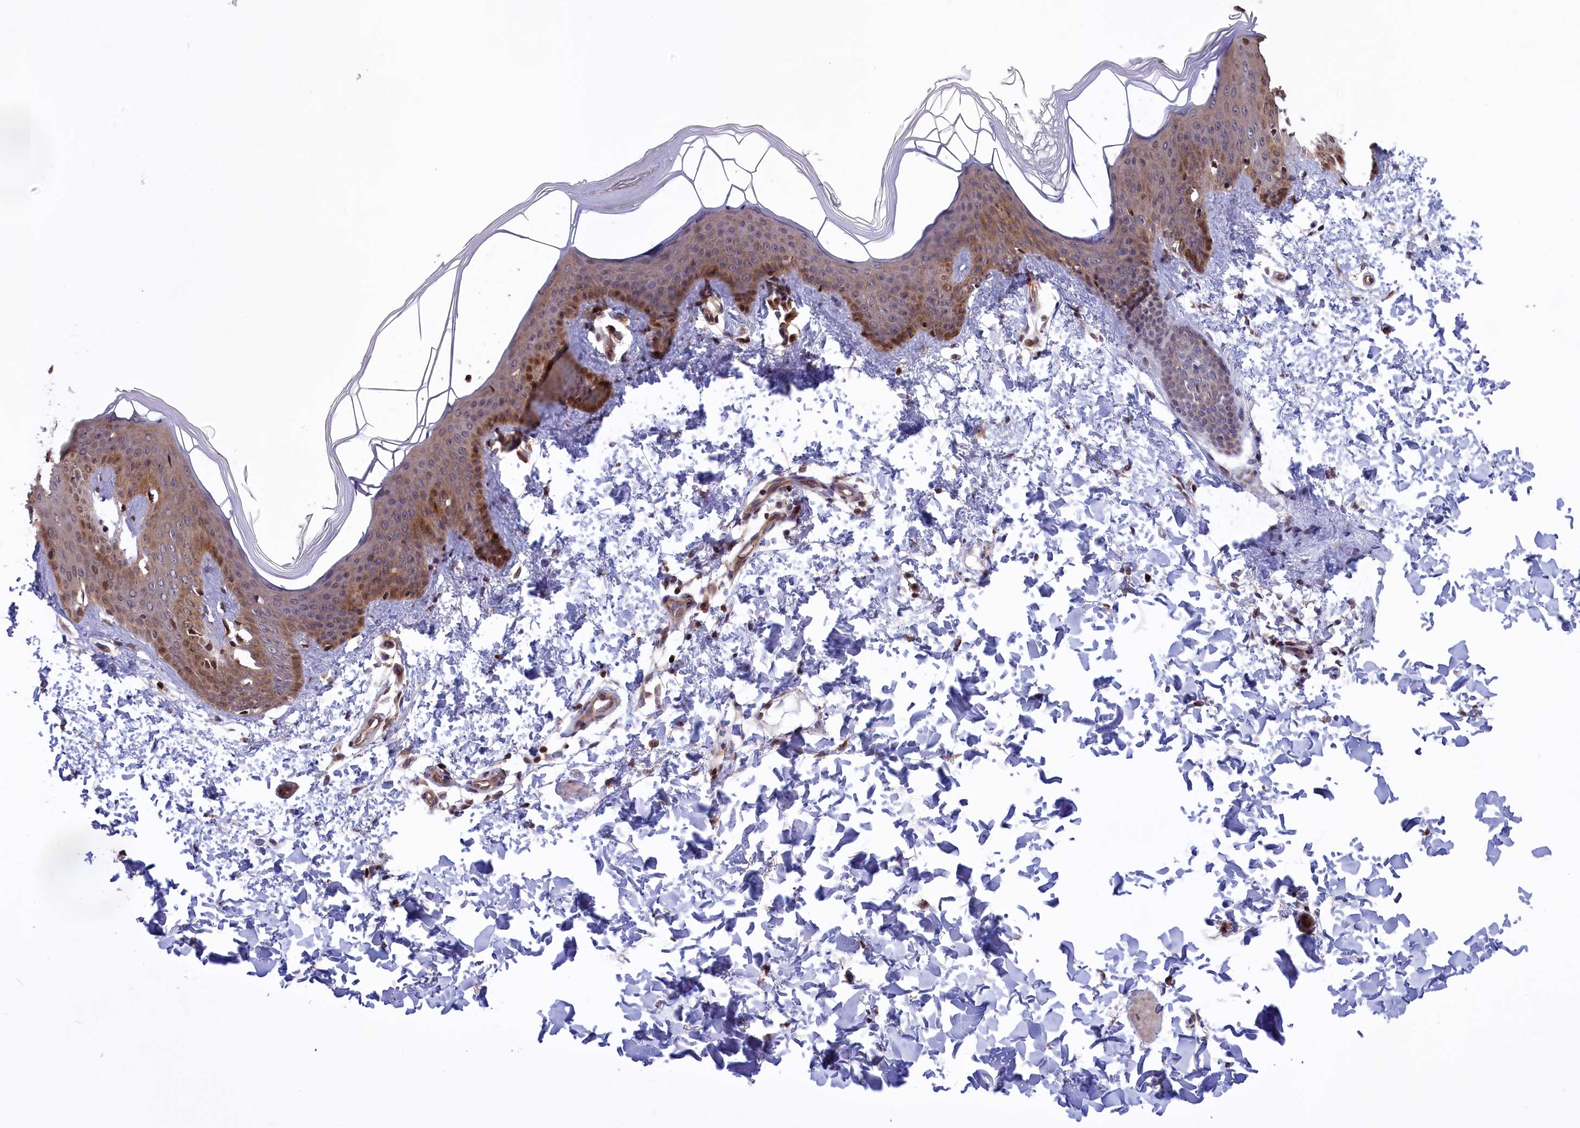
{"staining": {"intensity": "moderate", "quantity": ">75%", "location": "cytoplasmic/membranous"}, "tissue": "skin", "cell_type": "Fibroblasts", "image_type": "normal", "snomed": [{"axis": "morphology", "description": "Normal tissue, NOS"}, {"axis": "topography", "description": "Skin"}], "caption": "Brown immunohistochemical staining in normal skin reveals moderate cytoplasmic/membranous expression in about >75% of fibroblasts.", "gene": "DDX60L", "patient": {"sex": "male", "age": 36}}